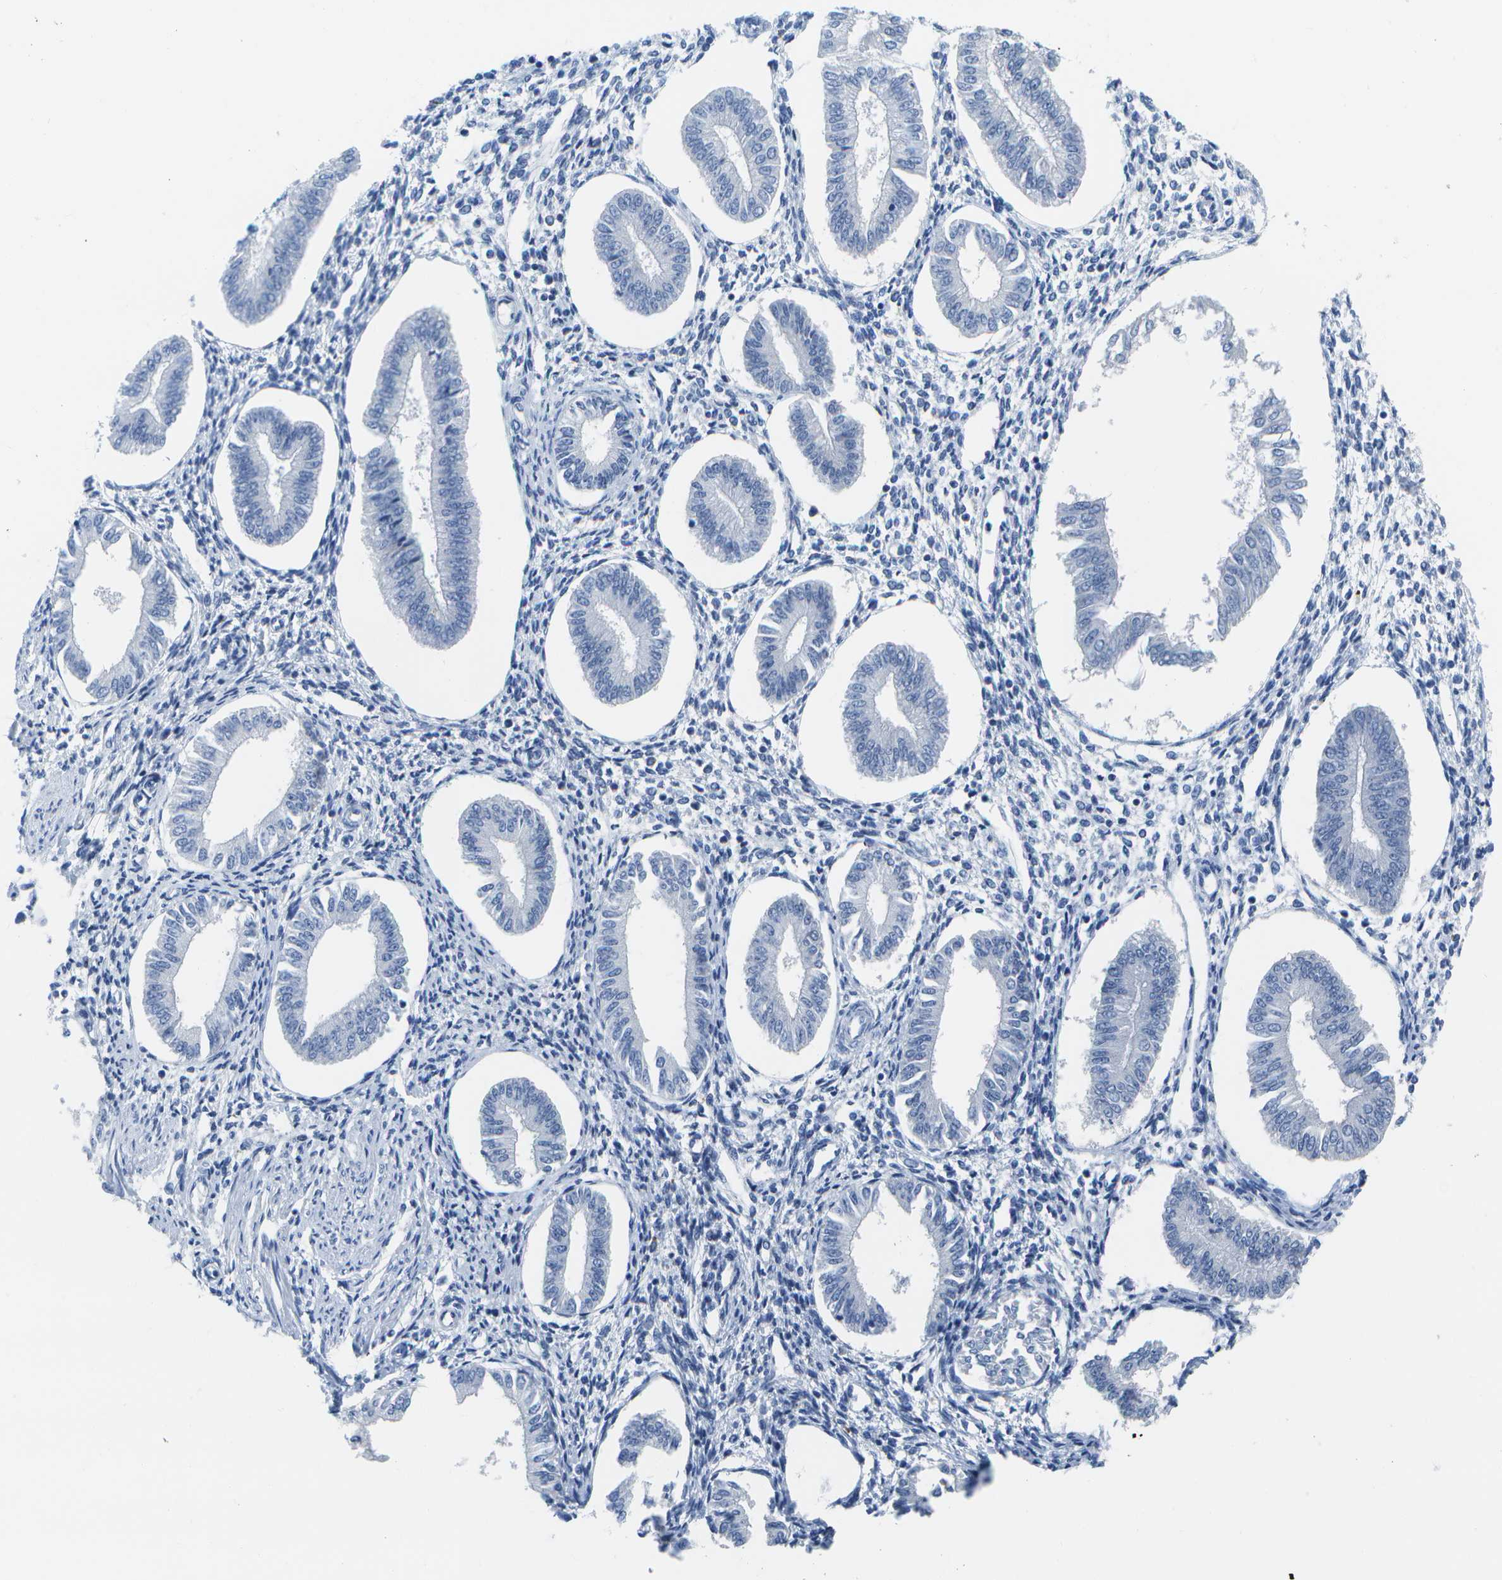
{"staining": {"intensity": "negative", "quantity": "none", "location": "none"}, "tissue": "endometrium", "cell_type": "Cells in endometrial stroma", "image_type": "normal", "snomed": [{"axis": "morphology", "description": "Normal tissue, NOS"}, {"axis": "topography", "description": "Endometrium"}], "caption": "The immunohistochemistry (IHC) image has no significant positivity in cells in endometrial stroma of endometrium. (Stains: DAB (3,3'-diaminobenzidine) IHC with hematoxylin counter stain, Microscopy: brightfield microscopy at high magnification).", "gene": "MS4A1", "patient": {"sex": "female", "age": 50}}